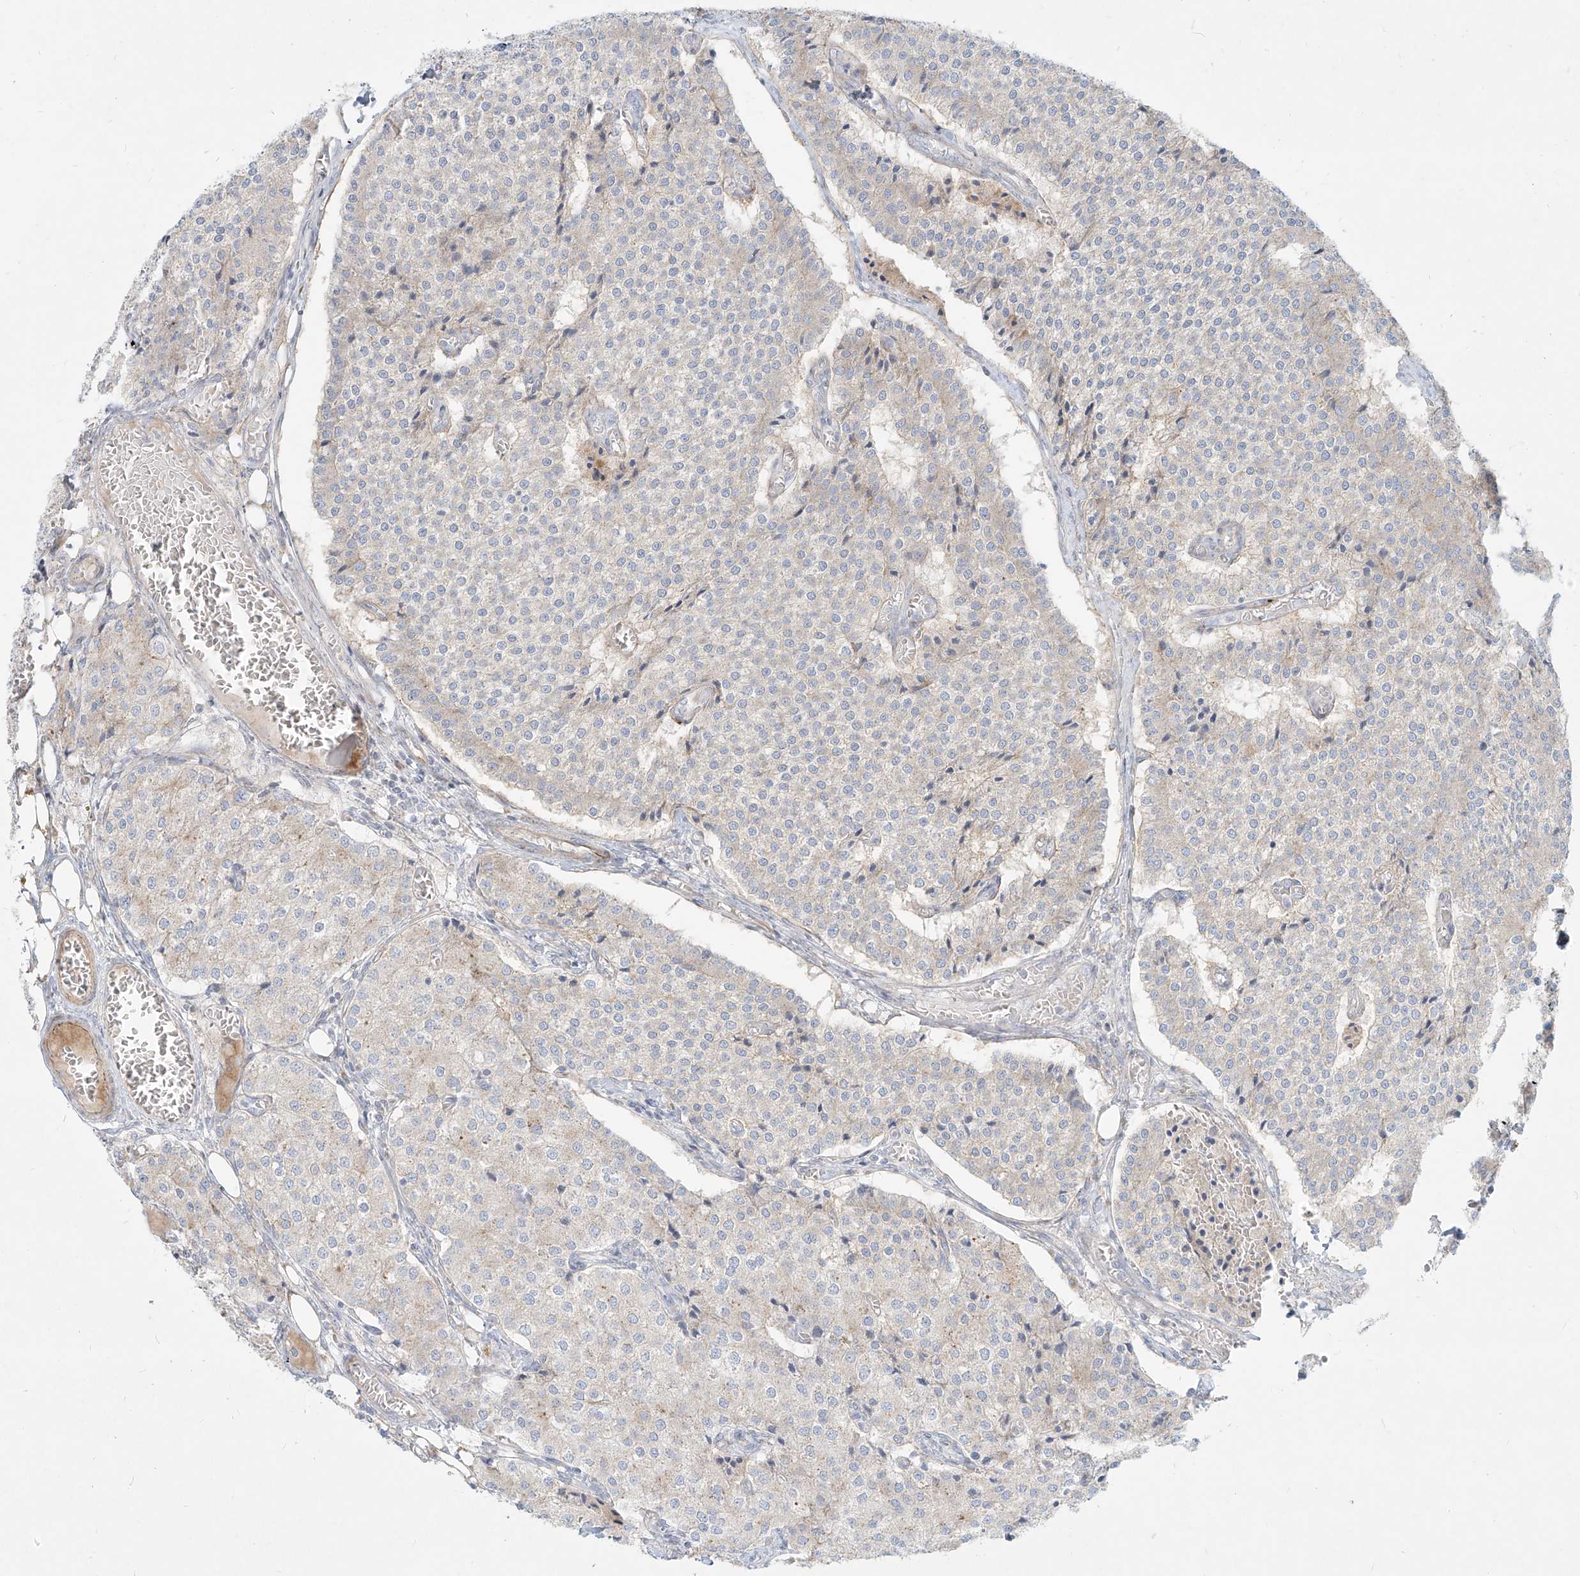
{"staining": {"intensity": "negative", "quantity": "none", "location": "none"}, "tissue": "carcinoid", "cell_type": "Tumor cells", "image_type": "cancer", "snomed": [{"axis": "morphology", "description": "Carcinoid, malignant, NOS"}, {"axis": "topography", "description": "Colon"}], "caption": "Immunohistochemistry histopathology image of neoplastic tissue: carcinoid stained with DAB (3,3'-diaminobenzidine) displays no significant protein expression in tumor cells.", "gene": "MTX2", "patient": {"sex": "female", "age": 52}}